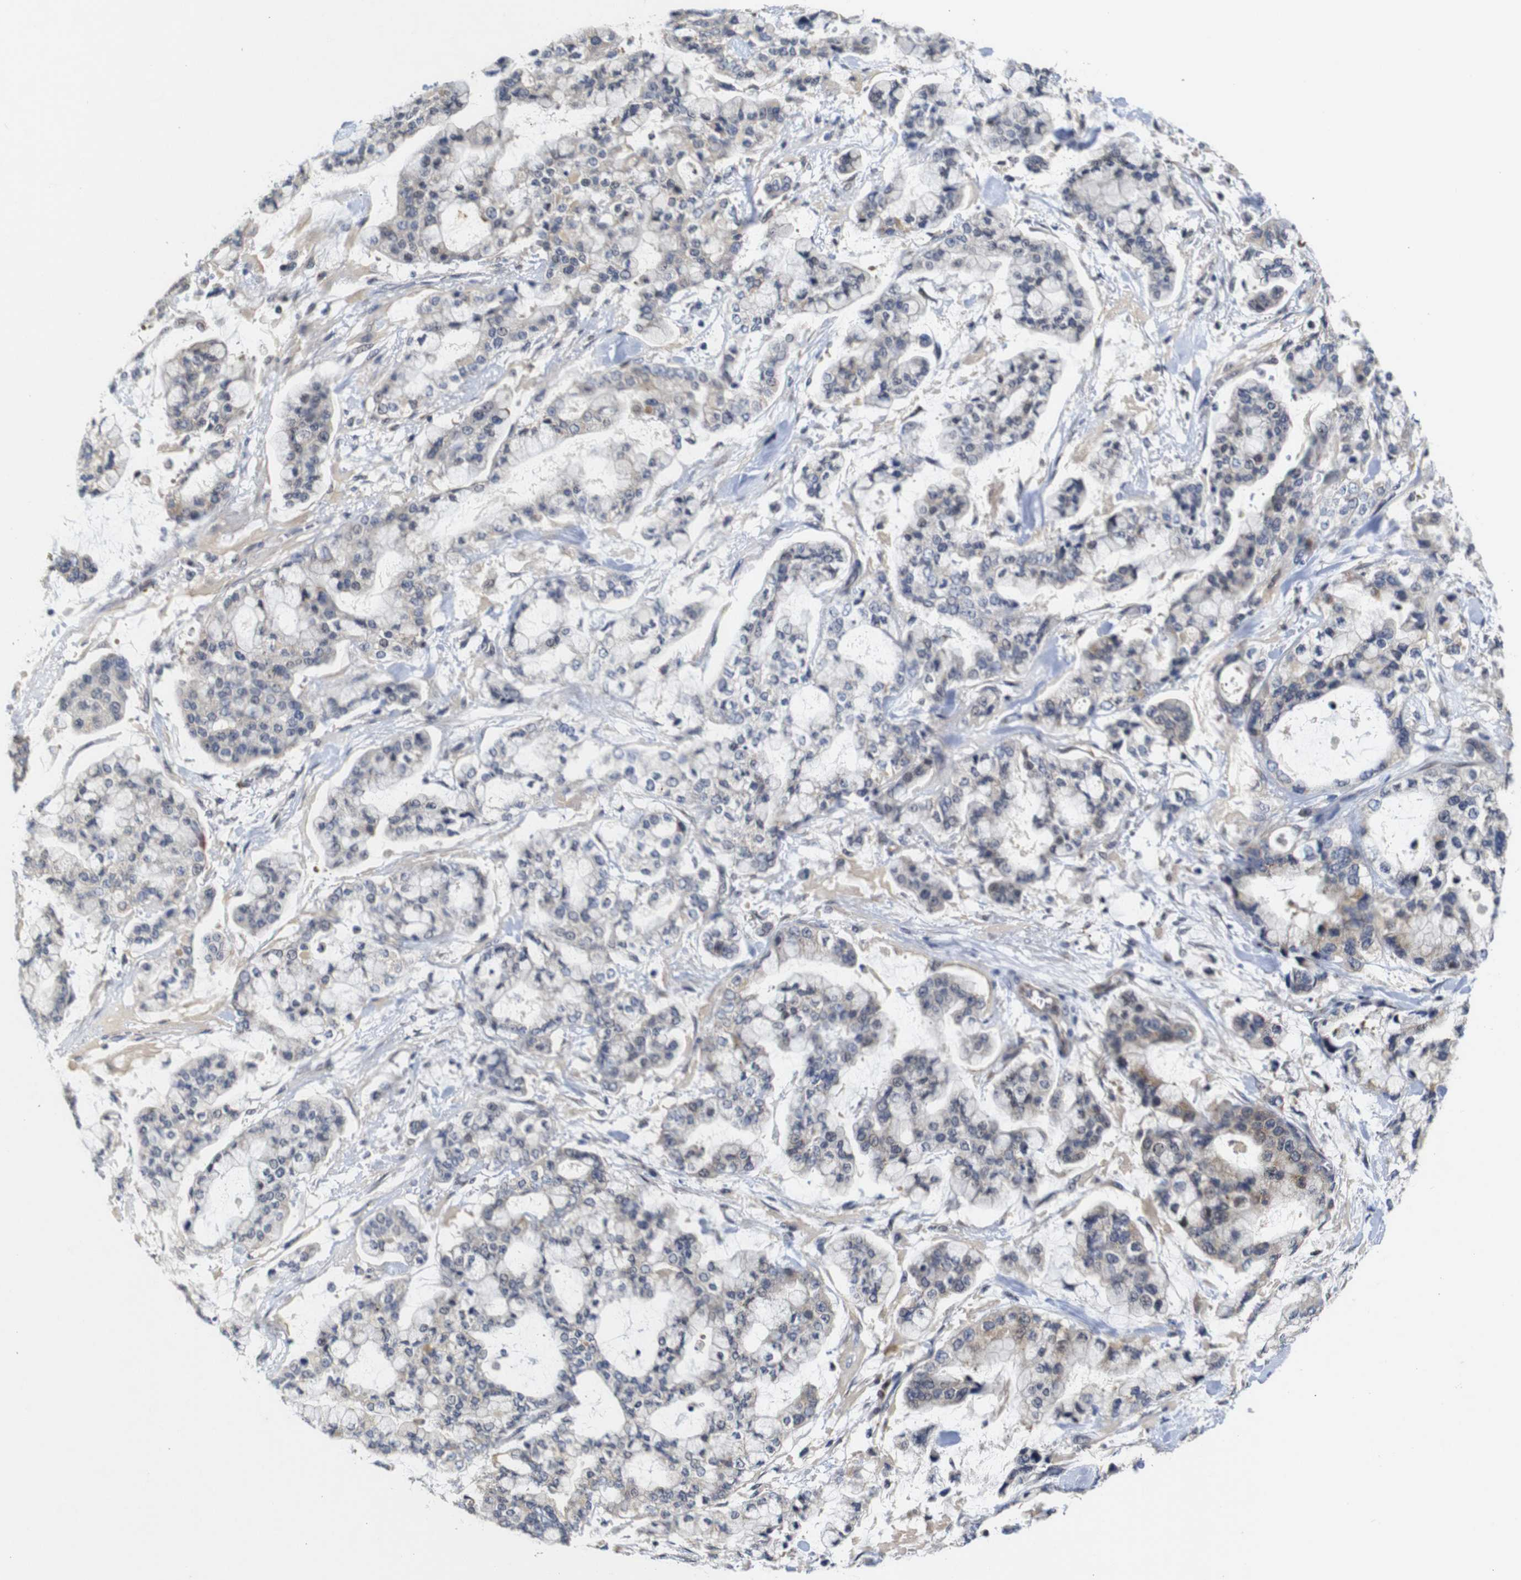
{"staining": {"intensity": "weak", "quantity": "<25%", "location": "cytoplasmic/membranous"}, "tissue": "stomach cancer", "cell_type": "Tumor cells", "image_type": "cancer", "snomed": [{"axis": "morphology", "description": "Normal tissue, NOS"}, {"axis": "morphology", "description": "Adenocarcinoma, NOS"}, {"axis": "topography", "description": "Stomach, upper"}, {"axis": "topography", "description": "Stomach"}], "caption": "Stomach adenocarcinoma stained for a protein using immunohistochemistry (IHC) exhibits no positivity tumor cells.", "gene": "FURIN", "patient": {"sex": "male", "age": 76}}